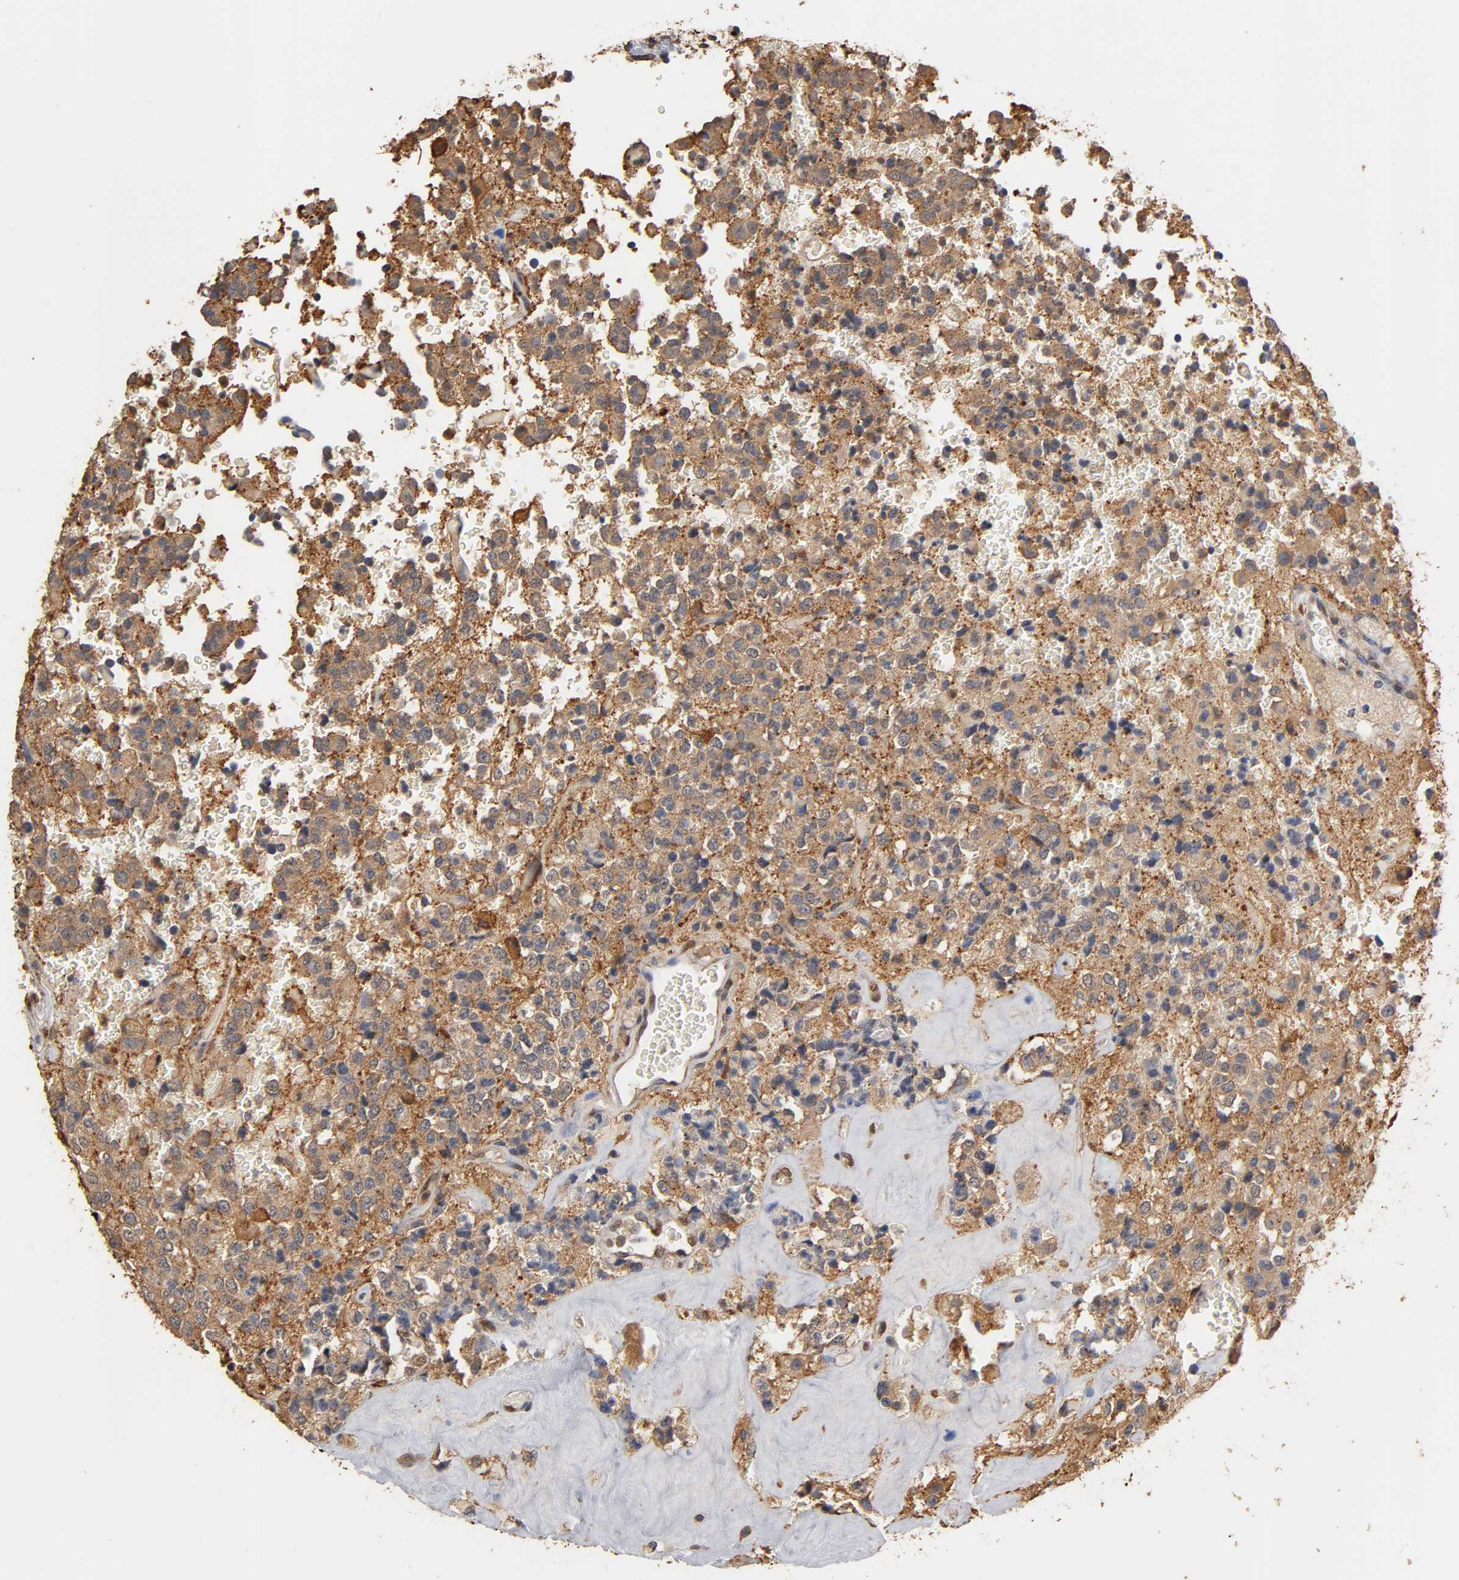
{"staining": {"intensity": "moderate", "quantity": "25%-75%", "location": "cytoplasmic/membranous"}, "tissue": "glioma", "cell_type": "Tumor cells", "image_type": "cancer", "snomed": [{"axis": "morphology", "description": "Glioma, malignant, High grade"}, {"axis": "topography", "description": "pancreas cauda"}], "caption": "Immunohistochemical staining of high-grade glioma (malignant) displays medium levels of moderate cytoplasmic/membranous staining in about 25%-75% of tumor cells.", "gene": "PKN1", "patient": {"sex": "male", "age": 60}}